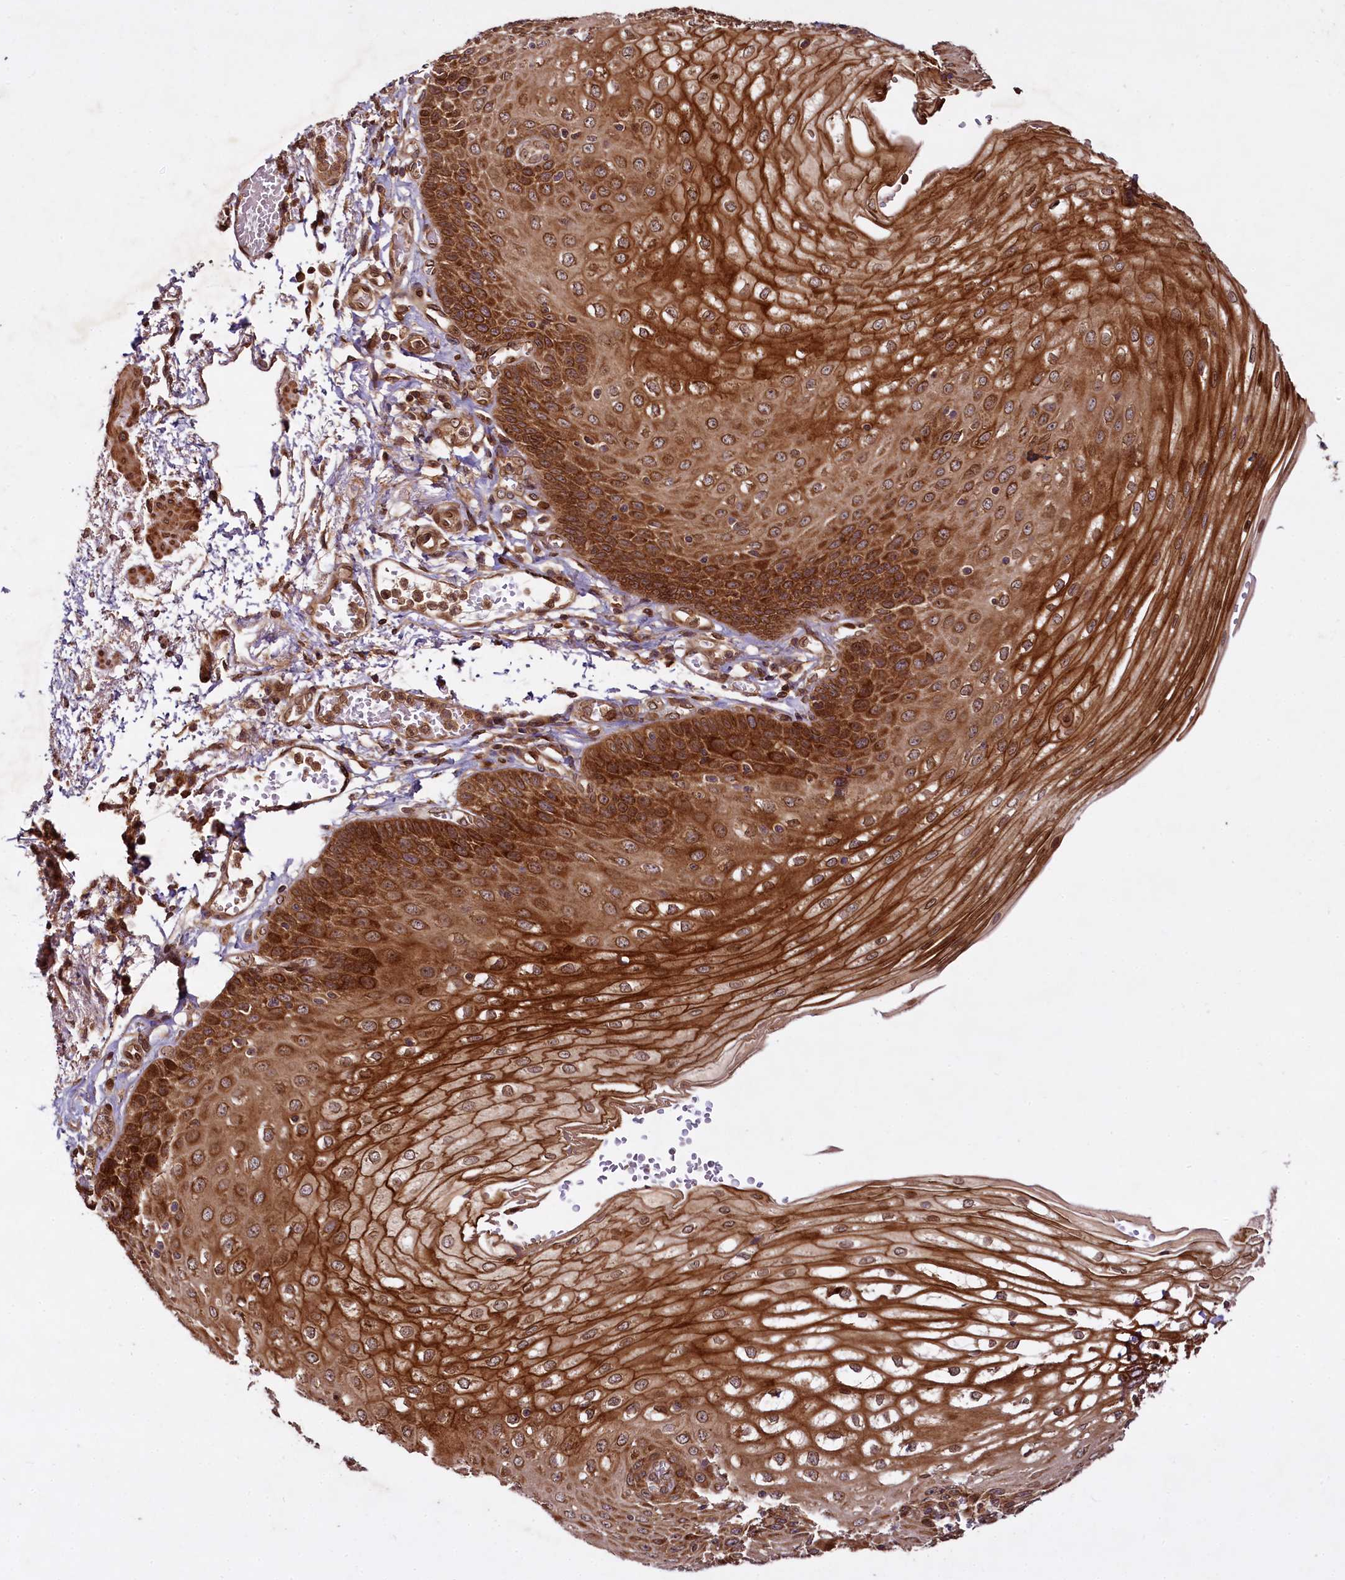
{"staining": {"intensity": "strong", "quantity": ">75%", "location": "cytoplasmic/membranous"}, "tissue": "esophagus", "cell_type": "Squamous epithelial cells", "image_type": "normal", "snomed": [{"axis": "morphology", "description": "Normal tissue, NOS"}, {"axis": "topography", "description": "Esophagus"}], "caption": "Immunohistochemistry (IHC) micrograph of benign esophagus stained for a protein (brown), which shows high levels of strong cytoplasmic/membranous staining in about >75% of squamous epithelial cells.", "gene": "DCP1B", "patient": {"sex": "male", "age": 81}}